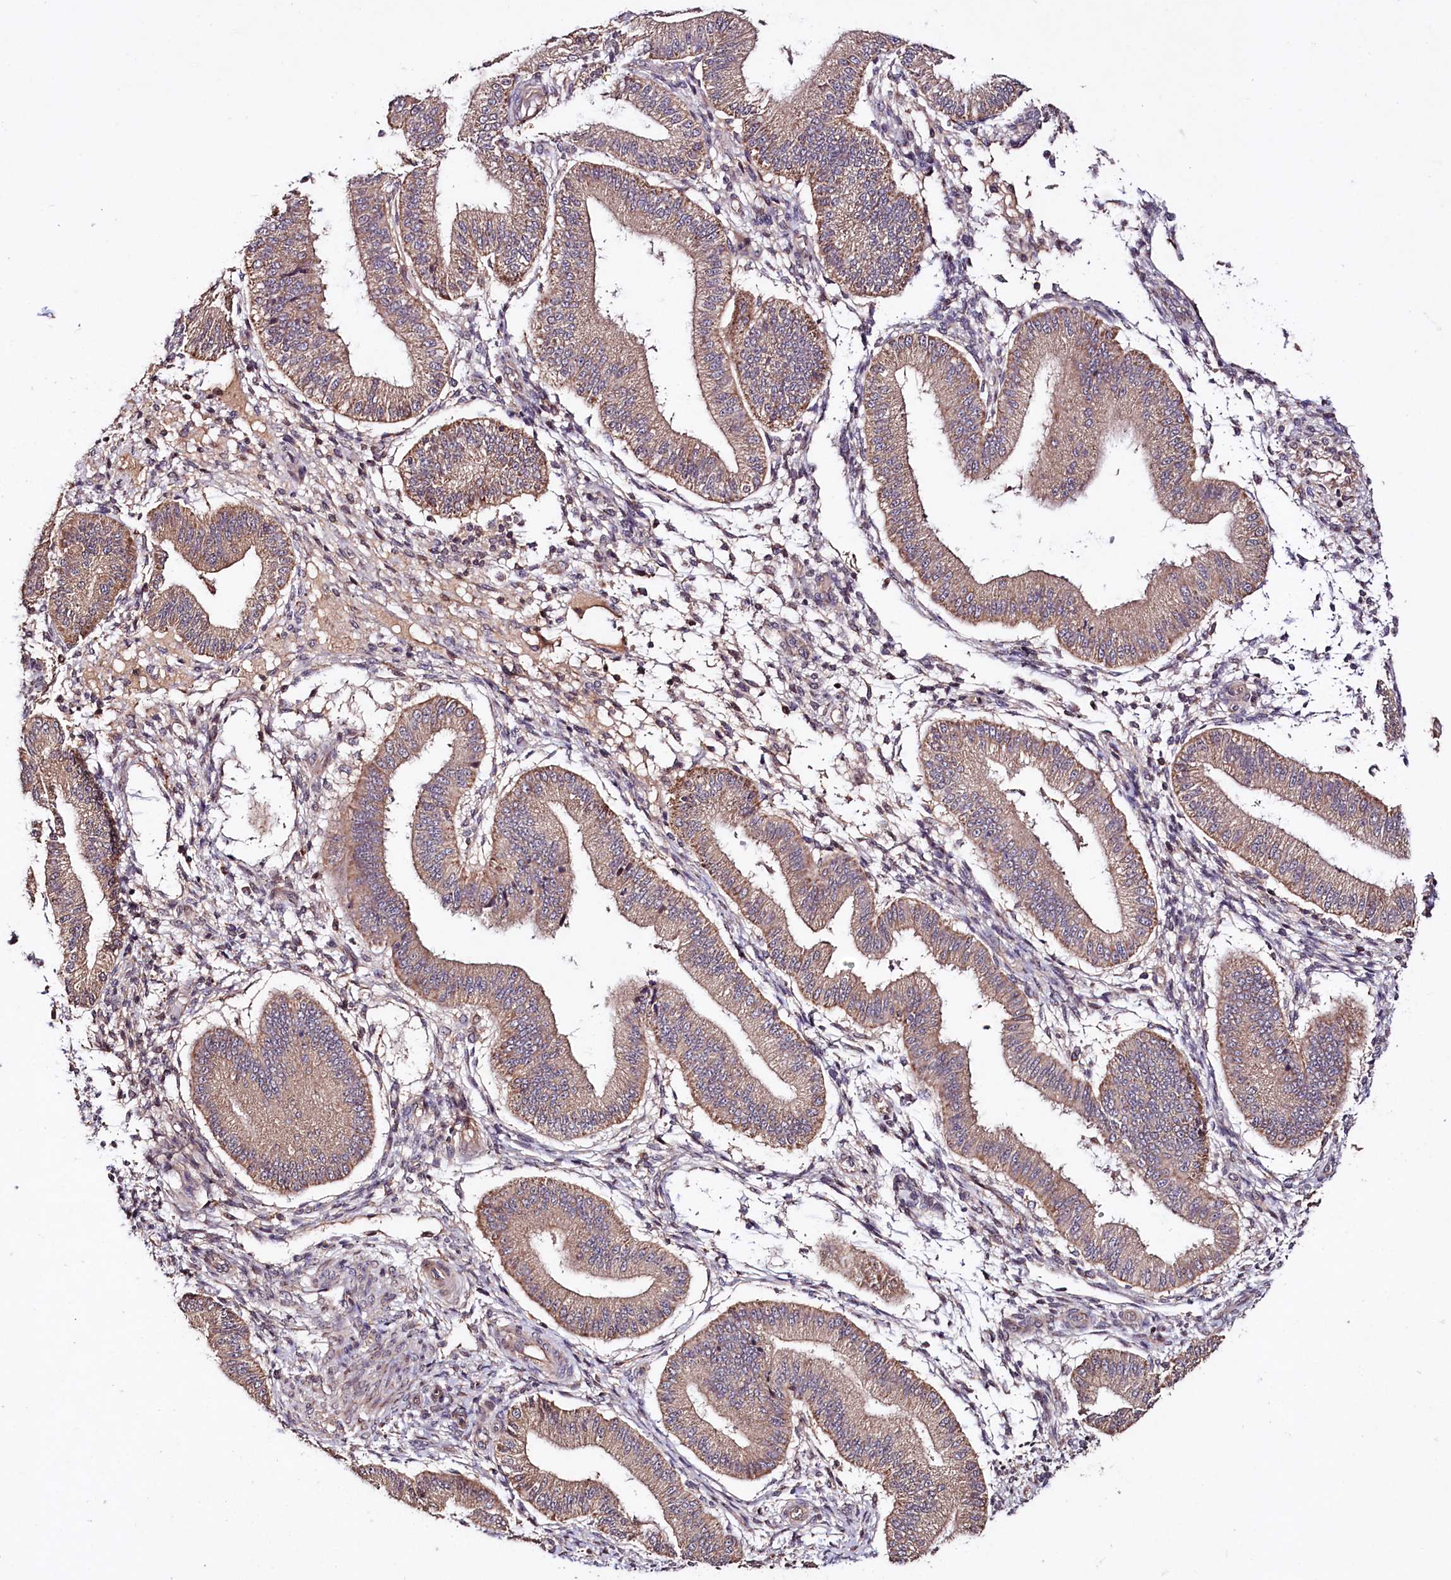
{"staining": {"intensity": "moderate", "quantity": "<25%", "location": "cytoplasmic/membranous"}, "tissue": "endometrium", "cell_type": "Cells in endometrial stroma", "image_type": "normal", "snomed": [{"axis": "morphology", "description": "Normal tissue, NOS"}, {"axis": "topography", "description": "Endometrium"}], "caption": "About <25% of cells in endometrial stroma in normal human endometrium demonstrate moderate cytoplasmic/membranous protein positivity as visualized by brown immunohistochemical staining.", "gene": "TNPO3", "patient": {"sex": "female", "age": 39}}